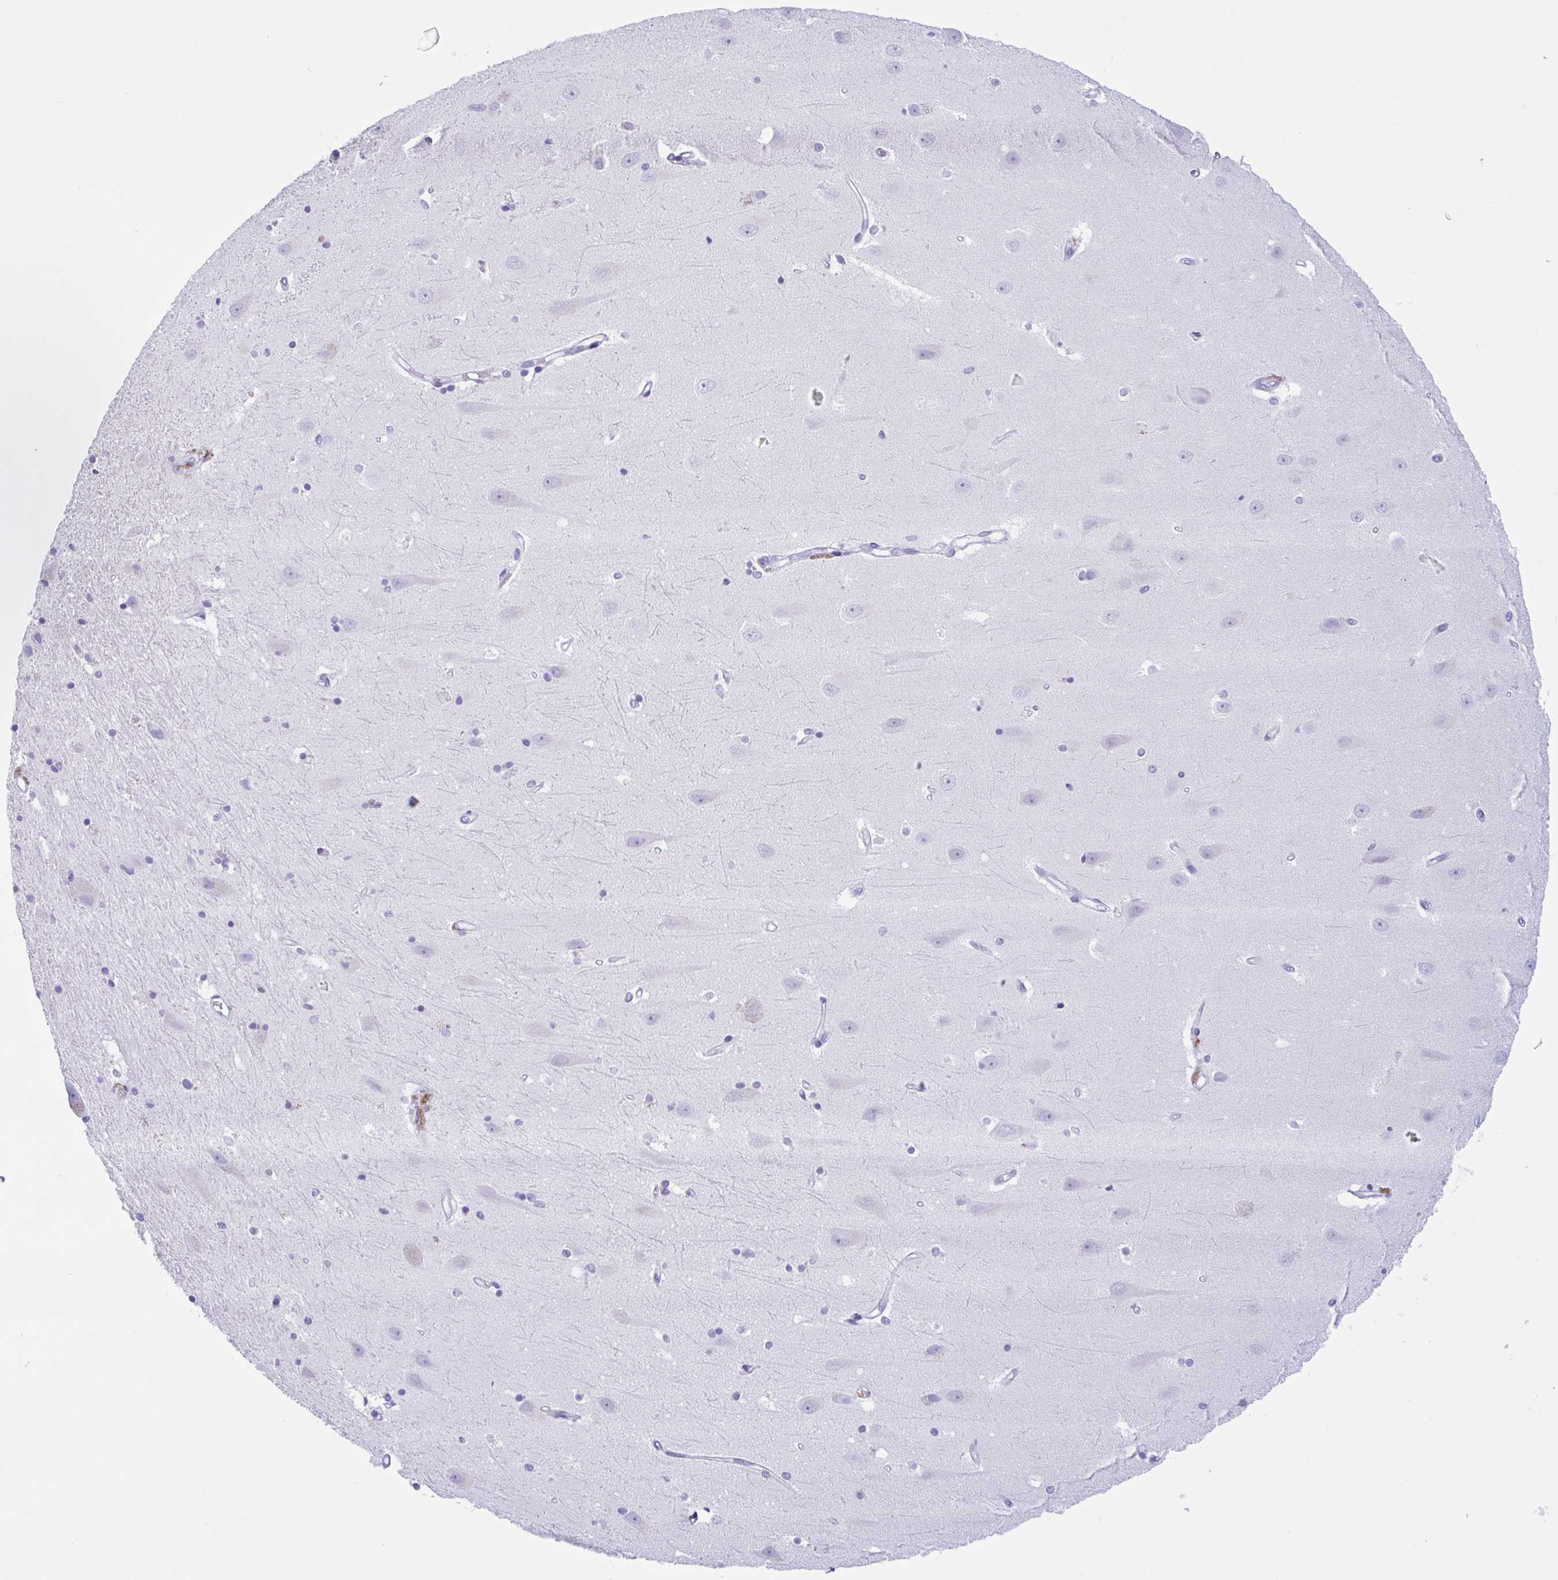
{"staining": {"intensity": "negative", "quantity": "none", "location": "none"}, "tissue": "hippocampus", "cell_type": "Glial cells", "image_type": "normal", "snomed": [{"axis": "morphology", "description": "Normal tissue, NOS"}, {"axis": "topography", "description": "Hippocampus"}], "caption": "A high-resolution micrograph shows immunohistochemistry staining of benign hippocampus, which shows no significant expression in glial cells.", "gene": "DTWD2", "patient": {"sex": "male", "age": 63}}